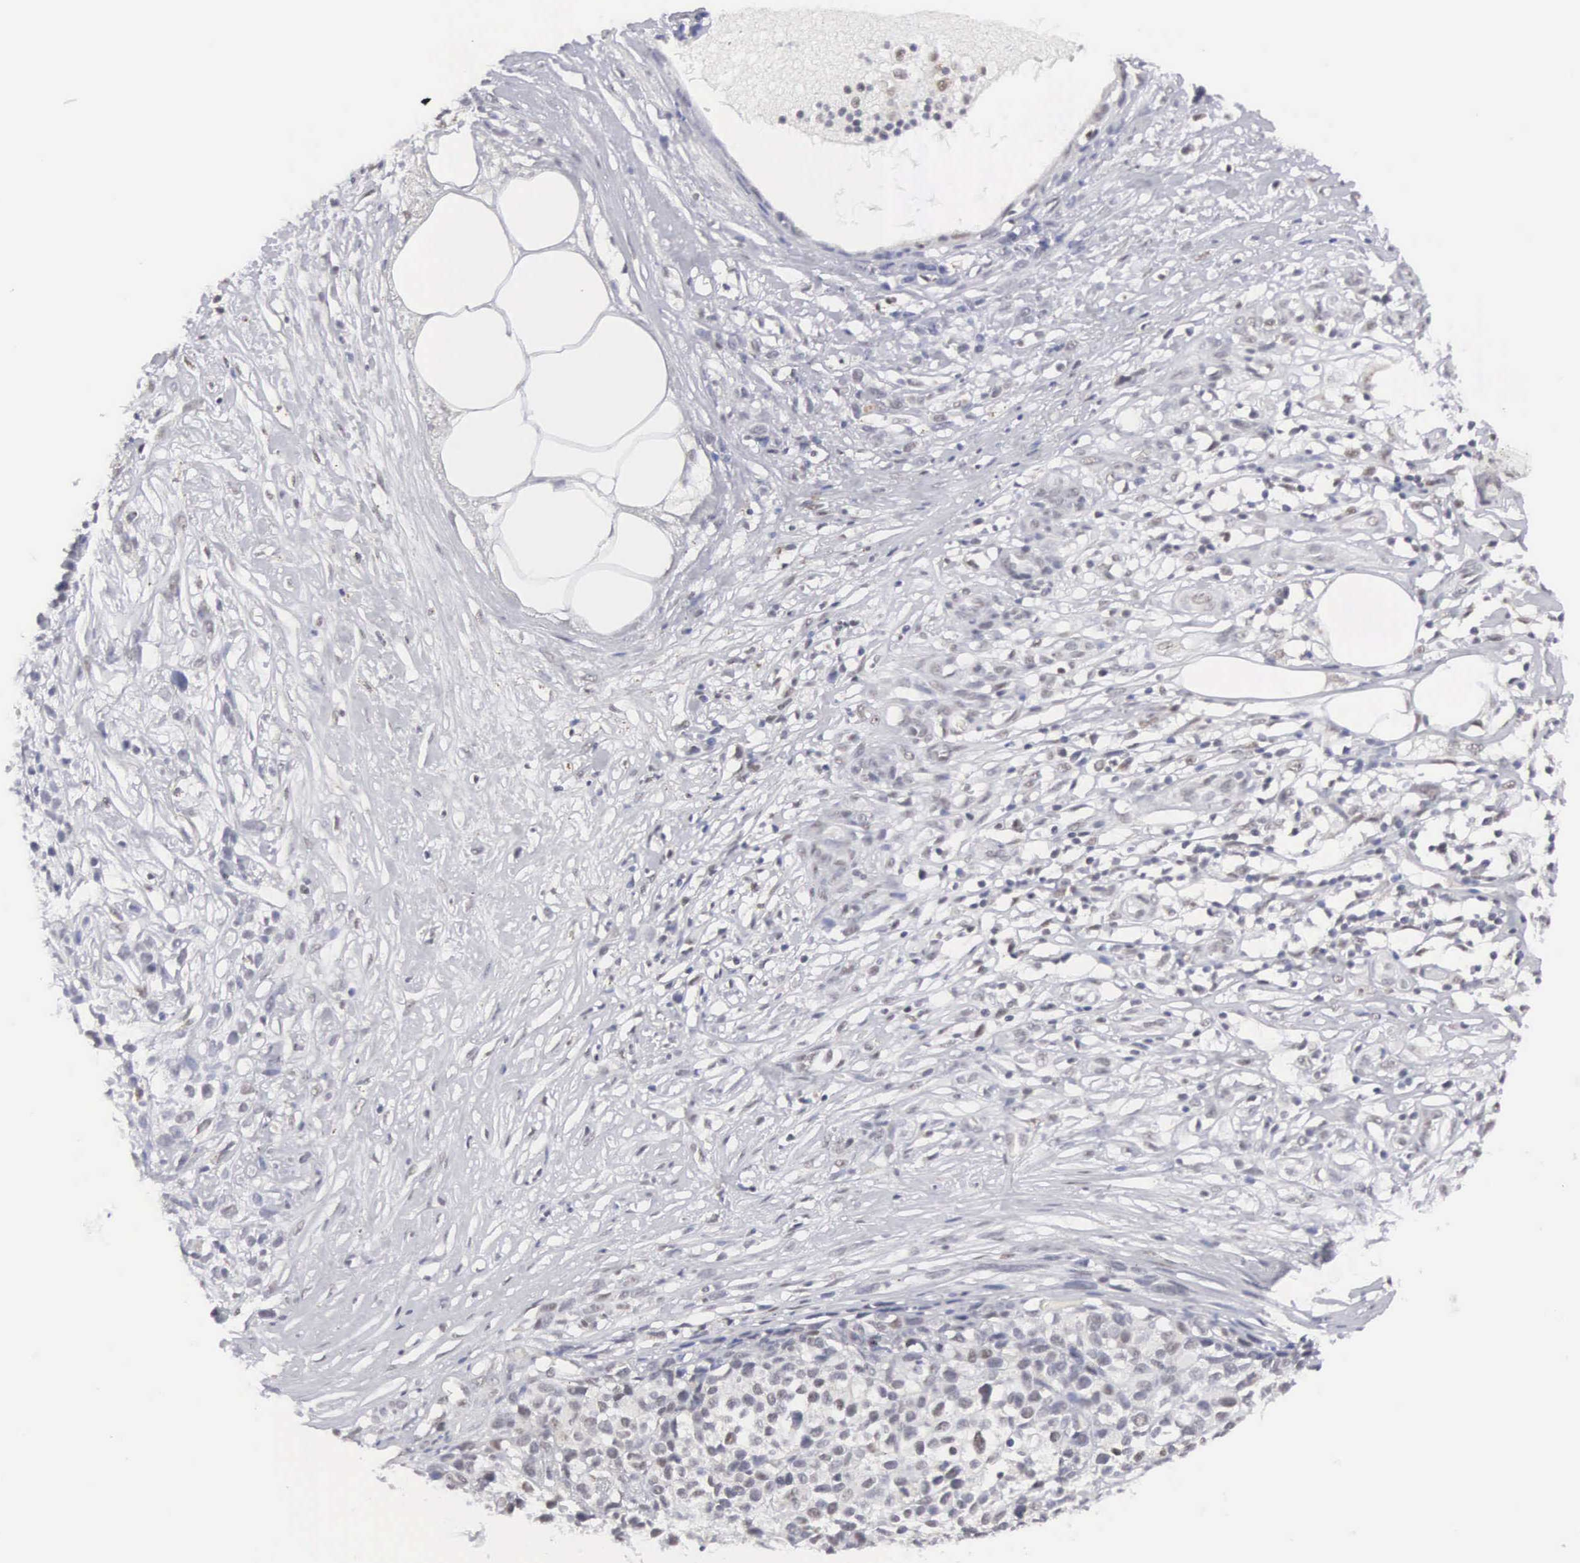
{"staining": {"intensity": "weak", "quantity": "<25%", "location": "nuclear"}, "tissue": "melanoma", "cell_type": "Tumor cells", "image_type": "cancer", "snomed": [{"axis": "morphology", "description": "Malignant melanoma, NOS"}, {"axis": "topography", "description": "Skin"}], "caption": "Immunohistochemistry photomicrograph of malignant melanoma stained for a protein (brown), which displays no expression in tumor cells.", "gene": "MNAT1", "patient": {"sex": "female", "age": 85}}